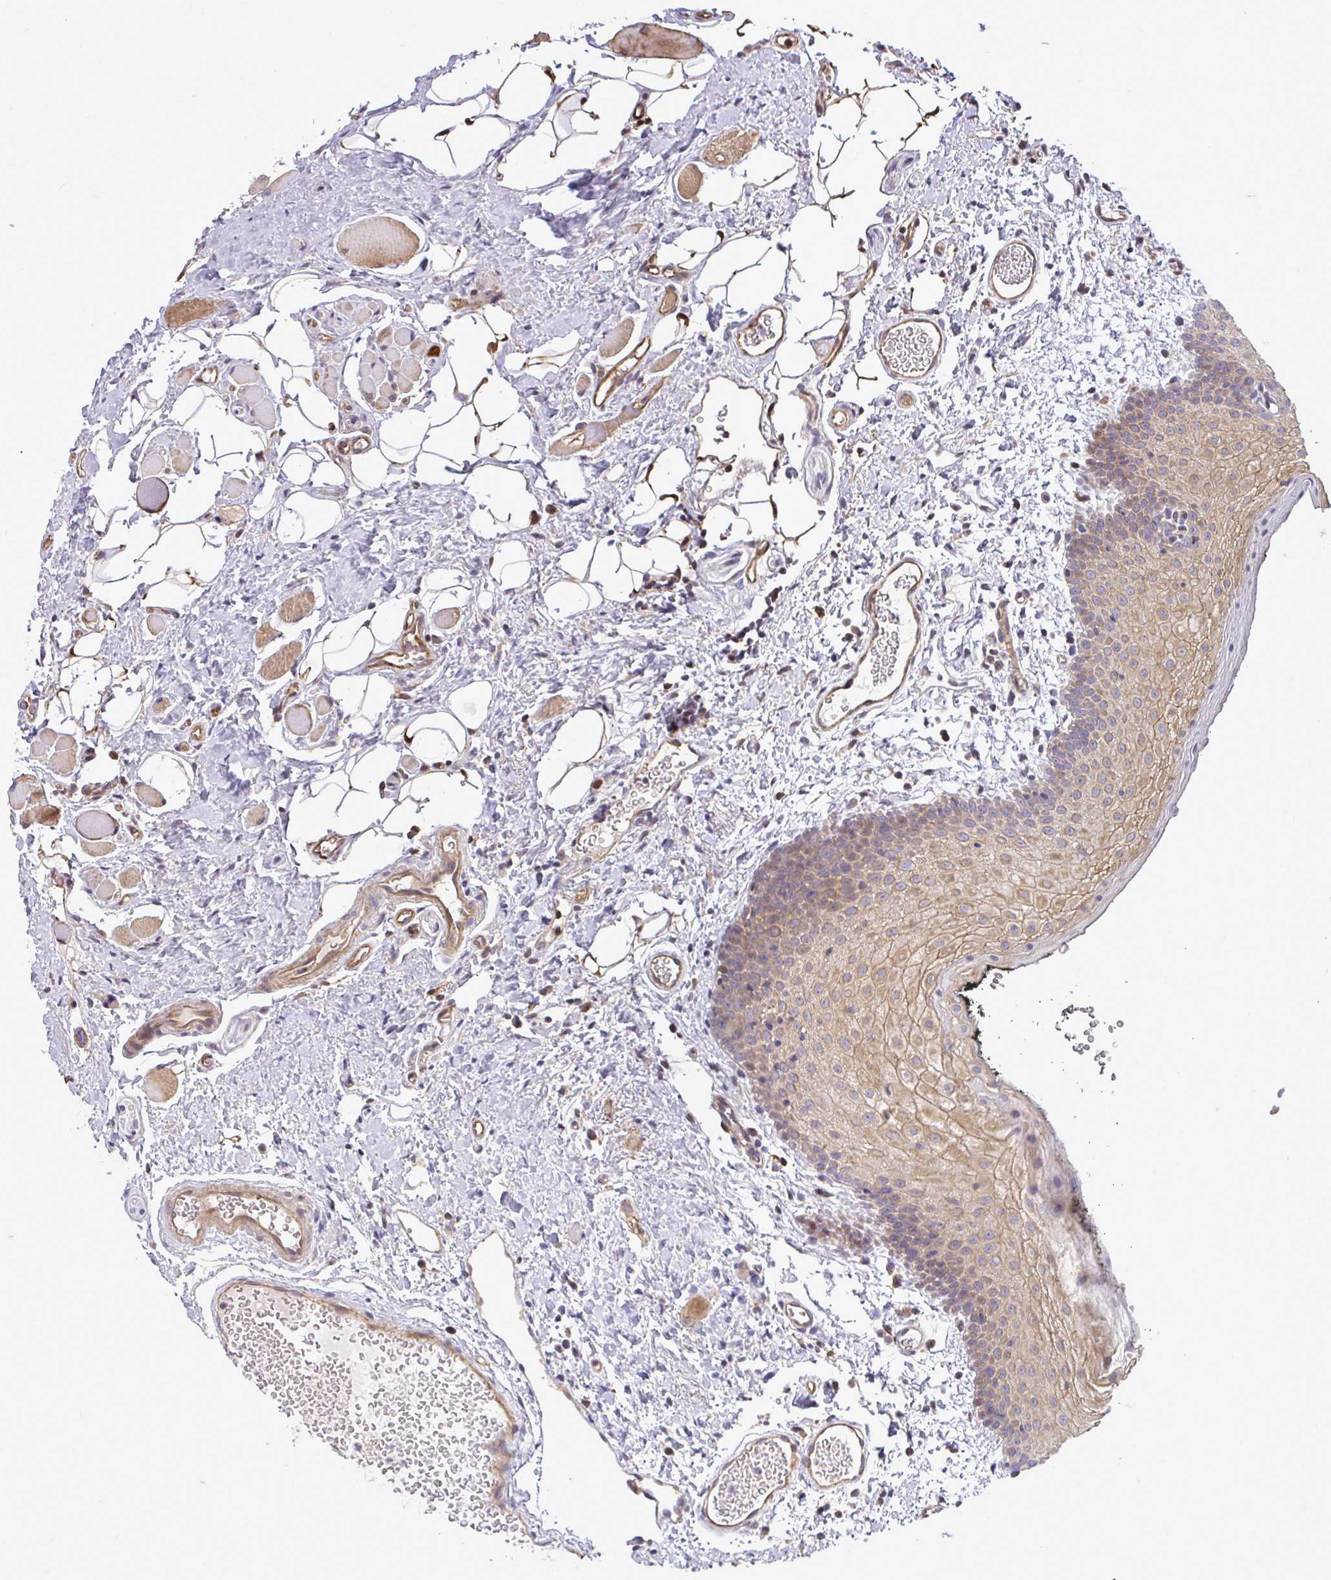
{"staining": {"intensity": "moderate", "quantity": "25%-75%", "location": "cytoplasmic/membranous"}, "tissue": "oral mucosa", "cell_type": "Squamous epithelial cells", "image_type": "normal", "snomed": [{"axis": "morphology", "description": "Normal tissue, NOS"}, {"axis": "morphology", "description": "Squamous cell carcinoma, NOS"}, {"axis": "topography", "description": "Oral tissue"}, {"axis": "topography", "description": "Head-Neck"}], "caption": "Oral mucosa stained with DAB immunohistochemistry (IHC) shows medium levels of moderate cytoplasmic/membranous positivity in approximately 25%-75% of squamous epithelial cells.", "gene": "ZSCAN9", "patient": {"sex": "male", "age": 58}}